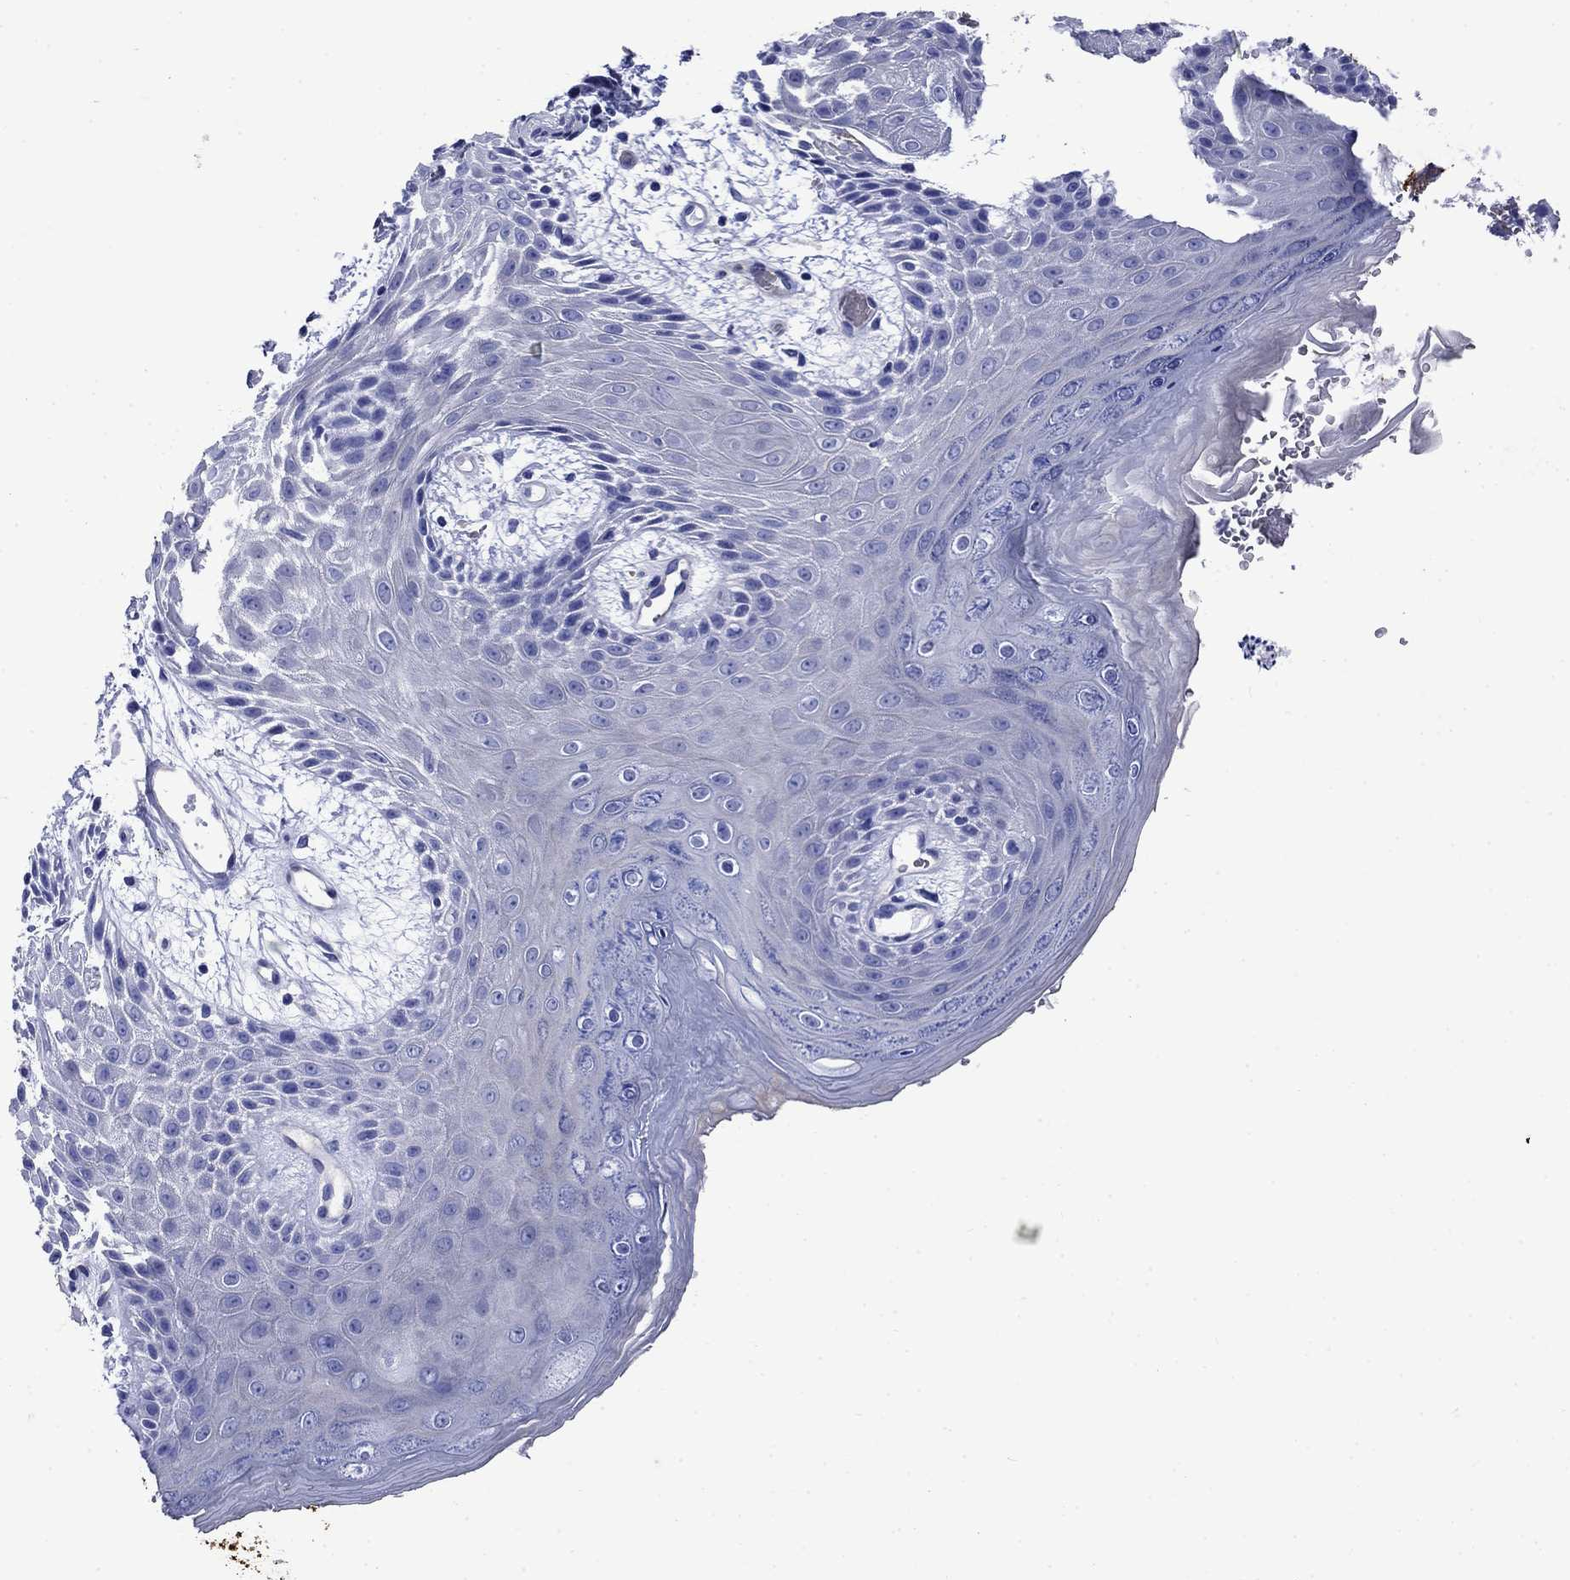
{"staining": {"intensity": "negative", "quantity": "none", "location": "none"}, "tissue": "skin", "cell_type": "Epidermal cells", "image_type": "normal", "snomed": [{"axis": "morphology", "description": "Normal tissue, NOS"}, {"axis": "topography", "description": "Anal"}], "caption": "Benign skin was stained to show a protein in brown. There is no significant expression in epidermal cells. Nuclei are stained in blue.", "gene": "SLC1A2", "patient": {"sex": "male", "age": 36}}